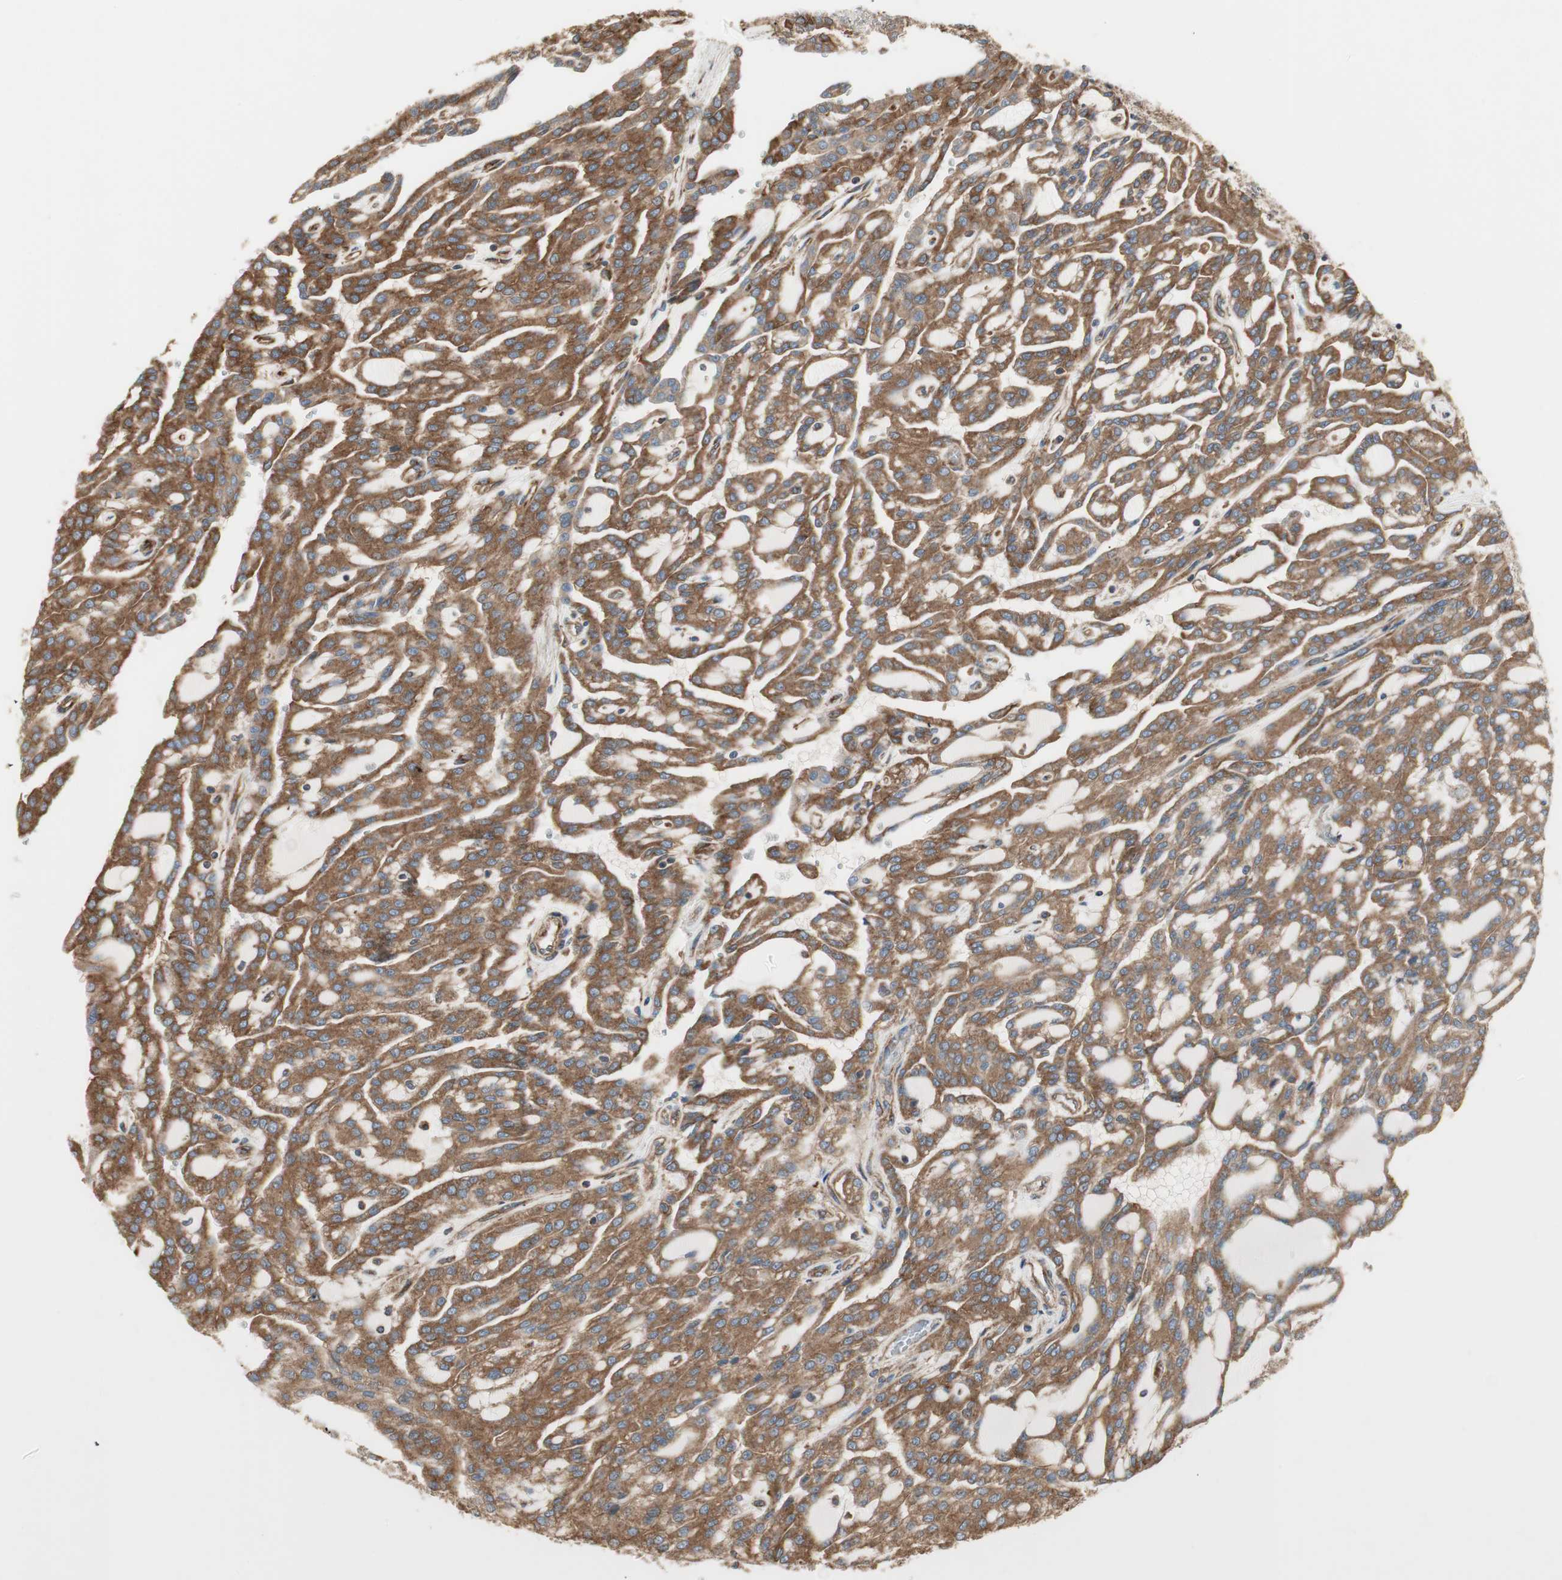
{"staining": {"intensity": "strong", "quantity": ">75%", "location": "cytoplasmic/membranous"}, "tissue": "renal cancer", "cell_type": "Tumor cells", "image_type": "cancer", "snomed": [{"axis": "morphology", "description": "Adenocarcinoma, NOS"}, {"axis": "topography", "description": "Kidney"}], "caption": "The photomicrograph demonstrates immunohistochemical staining of renal cancer (adenocarcinoma). There is strong cytoplasmic/membranous positivity is seen in about >75% of tumor cells.", "gene": "H6PD", "patient": {"sex": "male", "age": 63}}